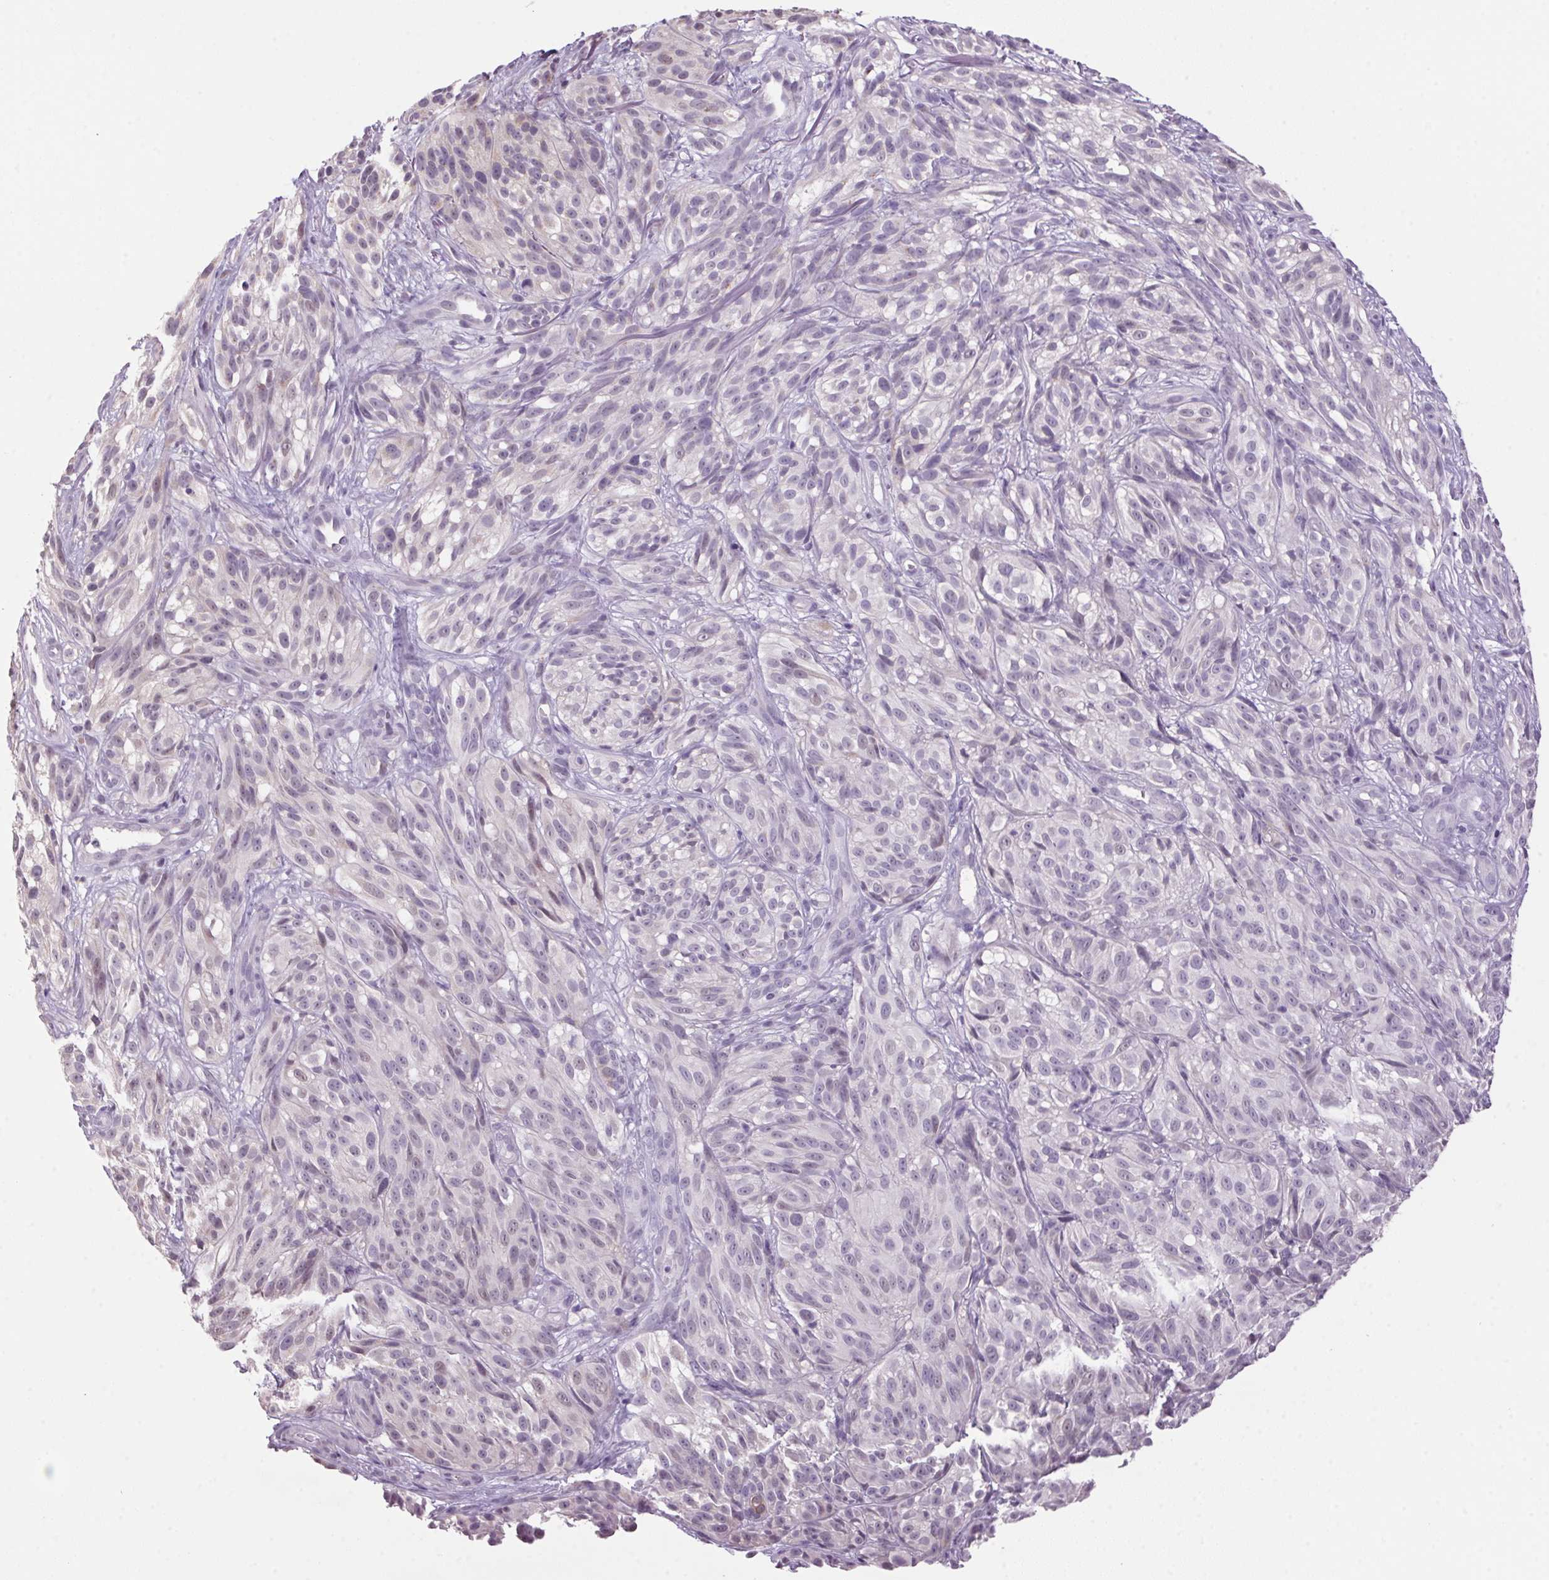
{"staining": {"intensity": "weak", "quantity": "<25%", "location": "nuclear"}, "tissue": "melanoma", "cell_type": "Tumor cells", "image_type": "cancer", "snomed": [{"axis": "morphology", "description": "Malignant melanoma, NOS"}, {"axis": "topography", "description": "Skin"}], "caption": "The micrograph displays no significant positivity in tumor cells of malignant melanoma.", "gene": "VWA3B", "patient": {"sex": "female", "age": 85}}